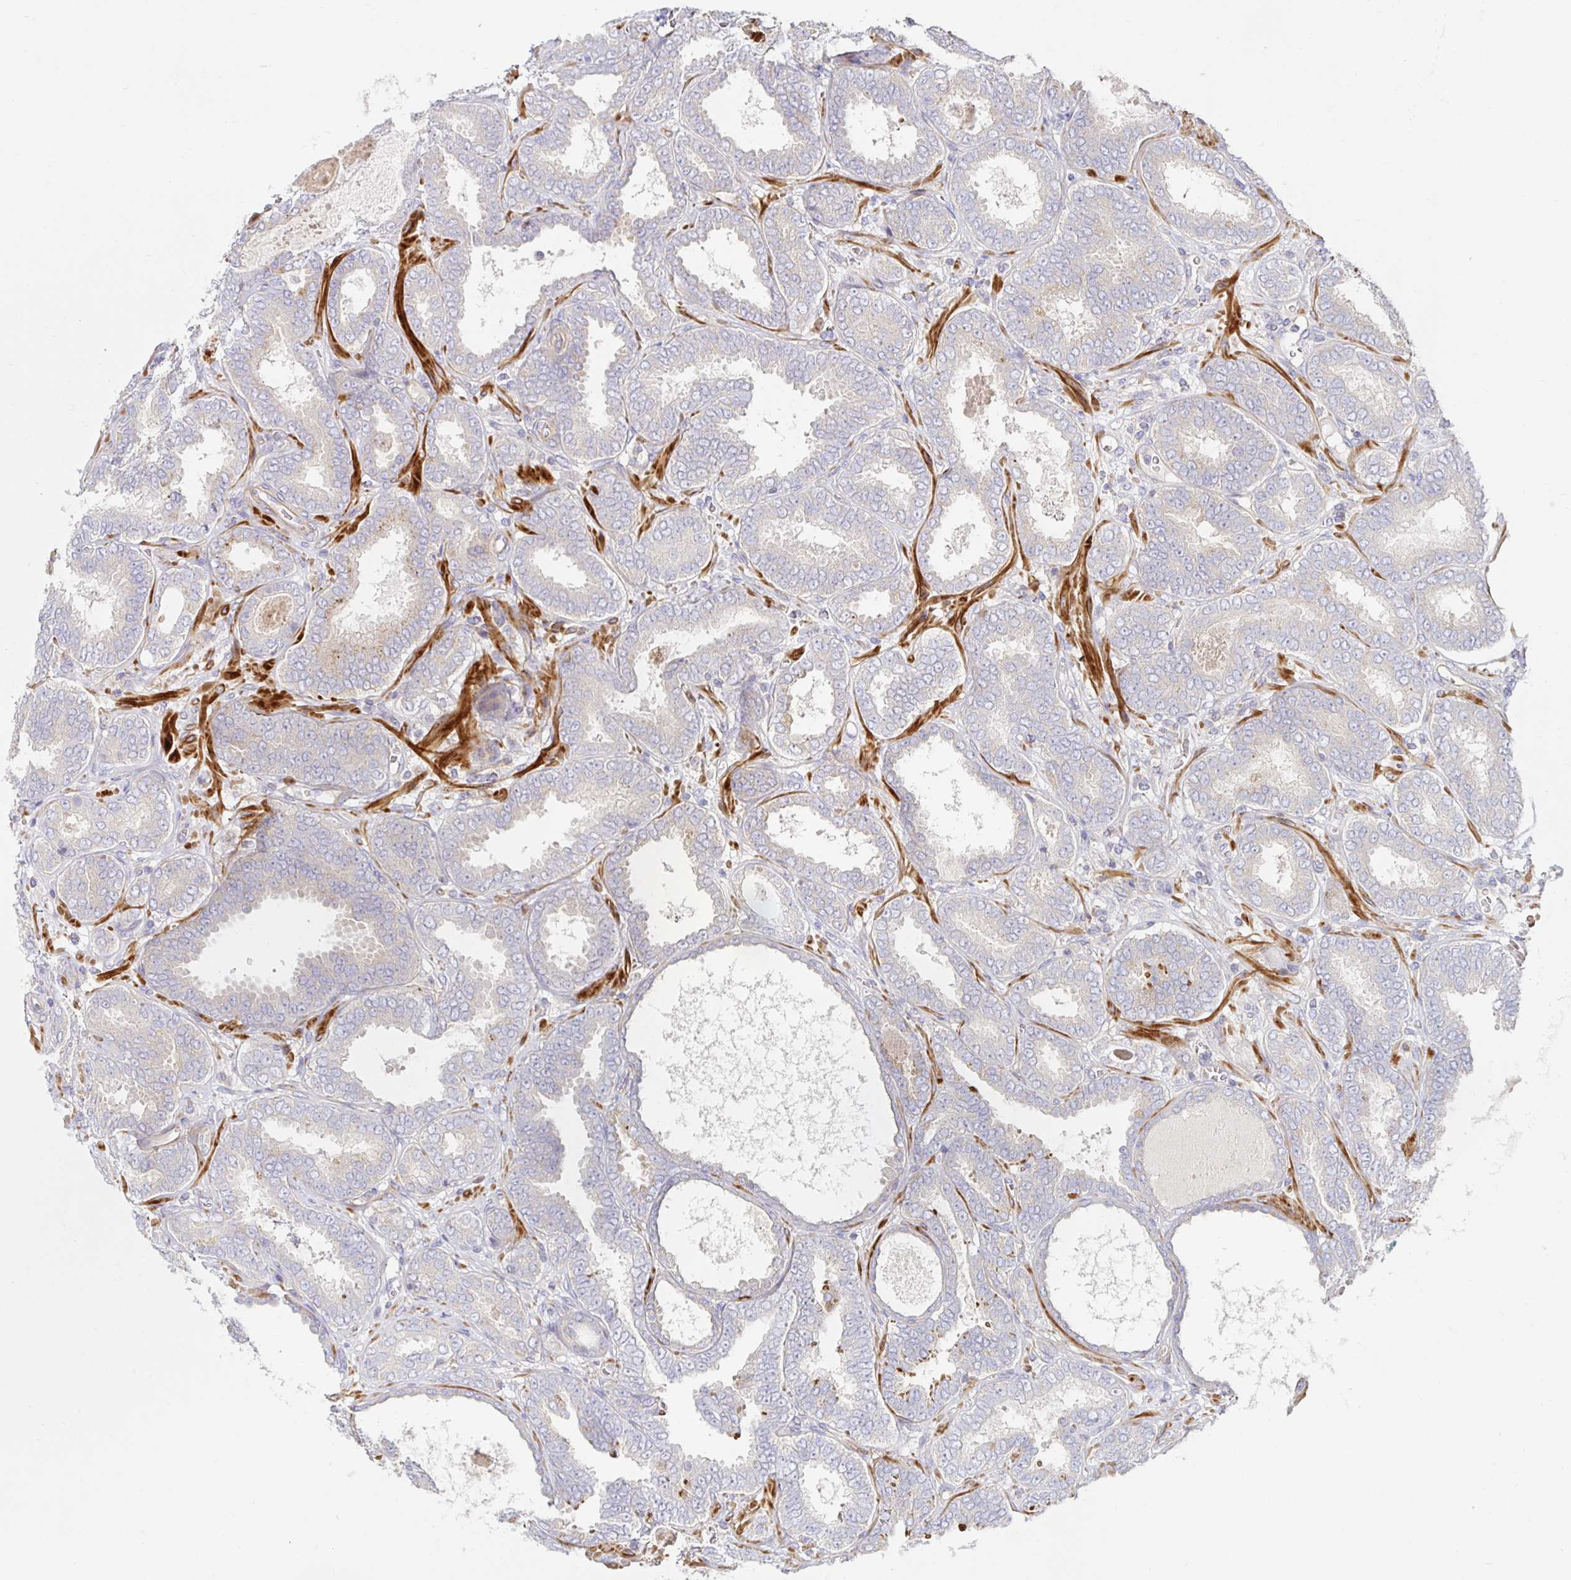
{"staining": {"intensity": "weak", "quantity": "<25%", "location": "cytoplasmic/membranous"}, "tissue": "prostate cancer", "cell_type": "Tumor cells", "image_type": "cancer", "snomed": [{"axis": "morphology", "description": "Adenocarcinoma, High grade"}, {"axis": "topography", "description": "Prostate"}], "caption": "High magnification brightfield microscopy of prostate adenocarcinoma (high-grade) stained with DAB (brown) and counterstained with hematoxylin (blue): tumor cells show no significant positivity.", "gene": "METTL22", "patient": {"sex": "male", "age": 72}}